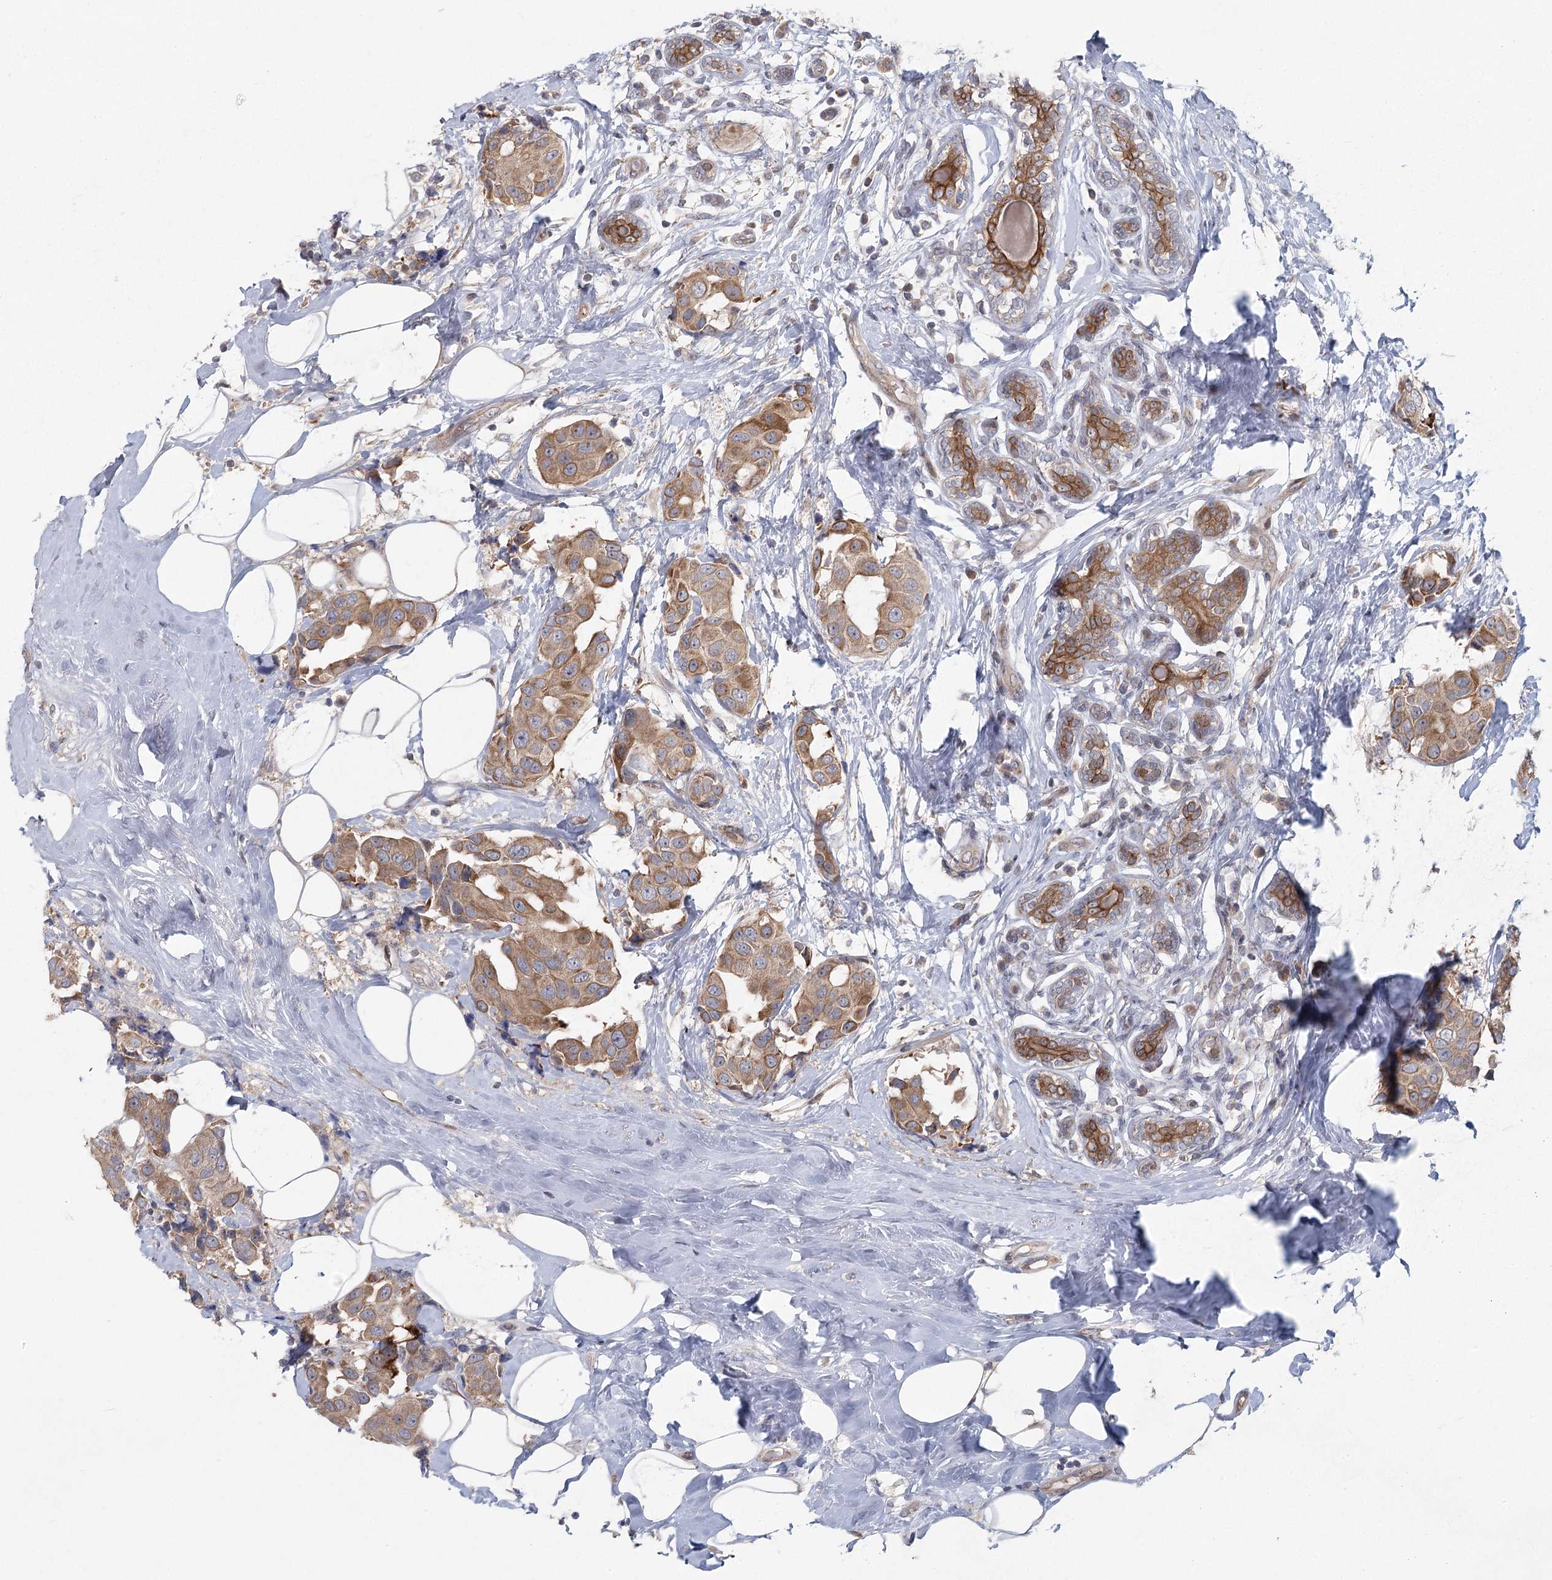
{"staining": {"intensity": "moderate", "quantity": ">75%", "location": "cytoplasmic/membranous"}, "tissue": "breast cancer", "cell_type": "Tumor cells", "image_type": "cancer", "snomed": [{"axis": "morphology", "description": "Normal tissue, NOS"}, {"axis": "morphology", "description": "Duct carcinoma"}, {"axis": "topography", "description": "Breast"}], "caption": "This is an image of immunohistochemistry staining of invasive ductal carcinoma (breast), which shows moderate expression in the cytoplasmic/membranous of tumor cells.", "gene": "LRRC14B", "patient": {"sex": "female", "age": 39}}